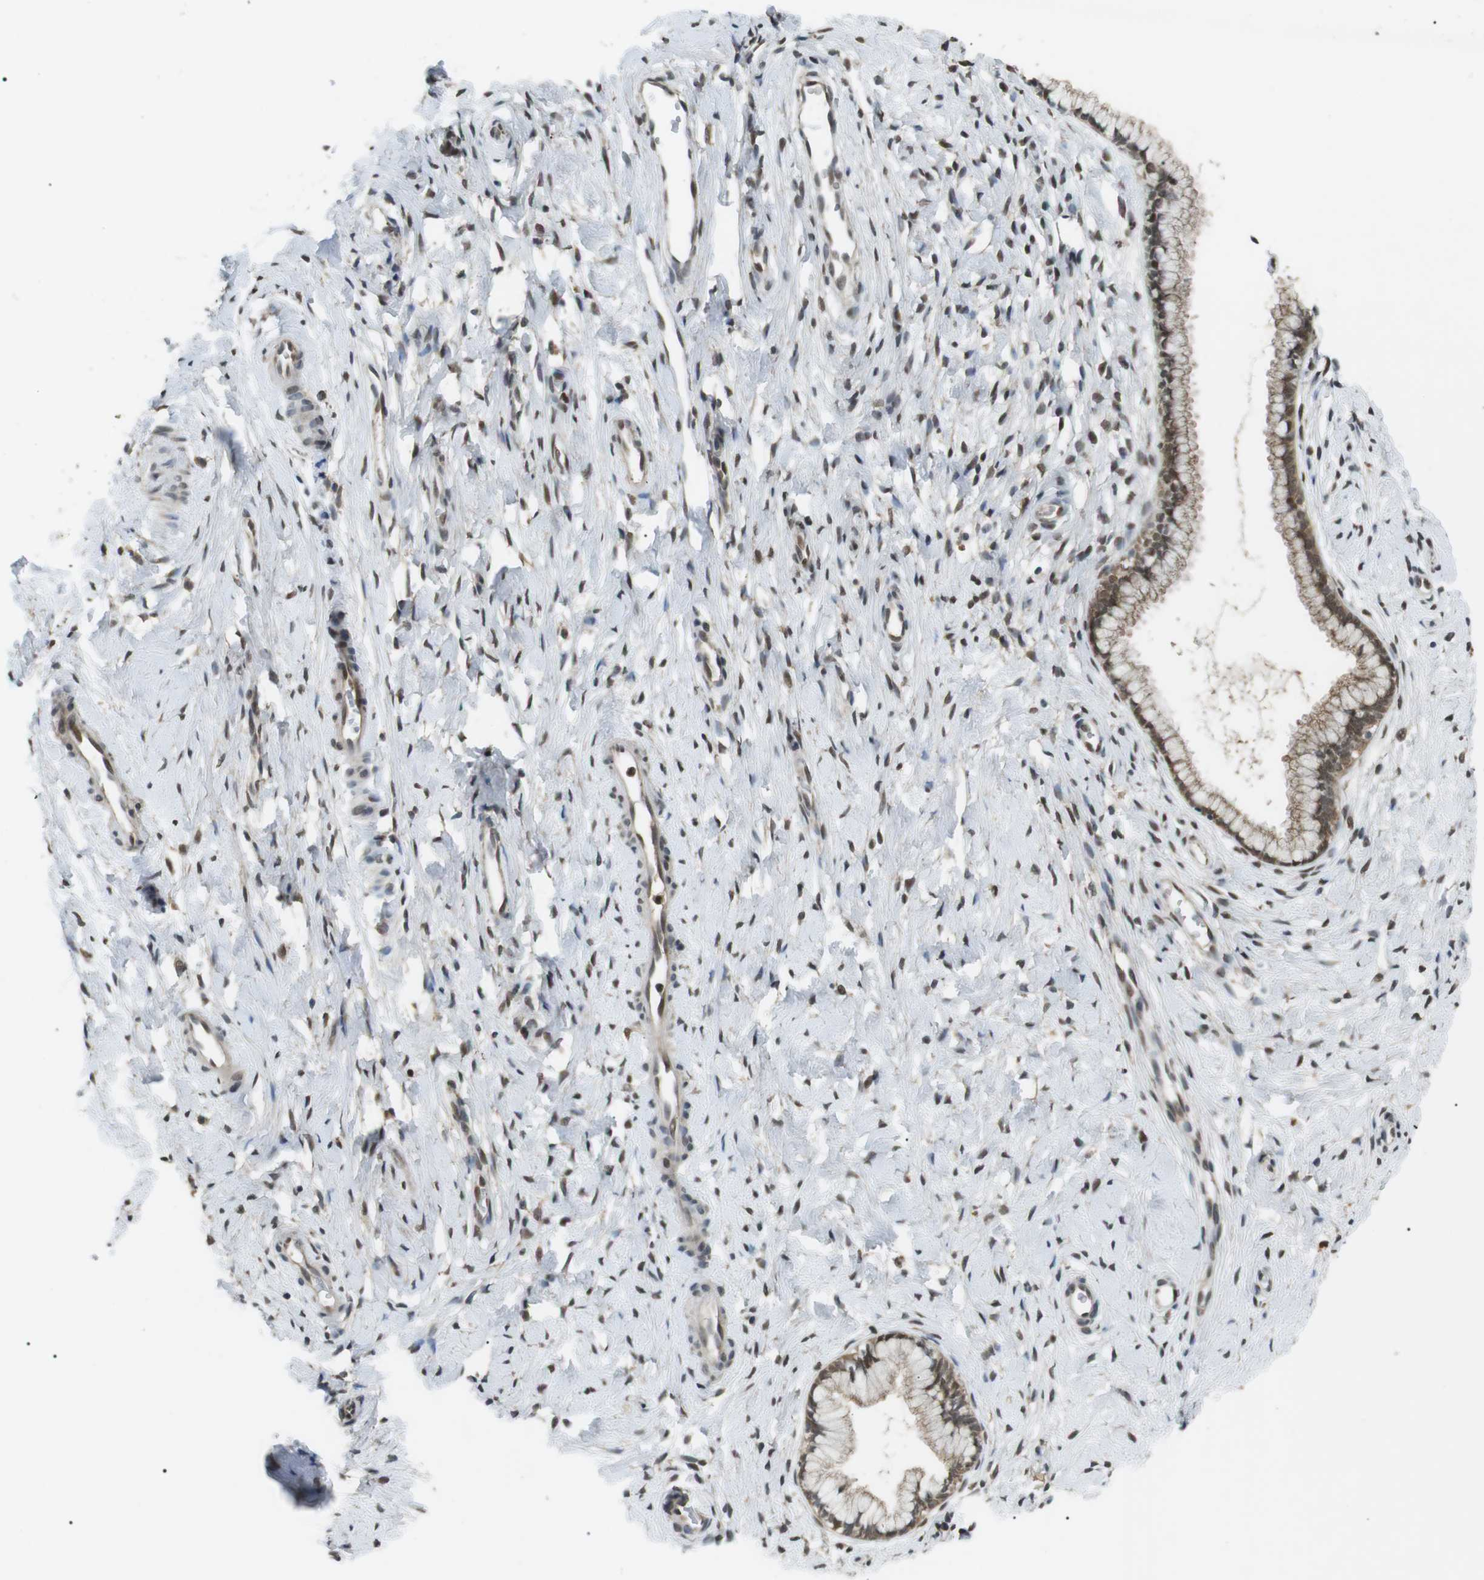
{"staining": {"intensity": "moderate", "quantity": ">75%", "location": "cytoplasmic/membranous,nuclear"}, "tissue": "cervix", "cell_type": "Glandular cells", "image_type": "normal", "snomed": [{"axis": "morphology", "description": "Normal tissue, NOS"}, {"axis": "topography", "description": "Cervix"}], "caption": "Moderate cytoplasmic/membranous,nuclear expression is present in approximately >75% of glandular cells in normal cervix. The staining is performed using DAB brown chromogen to label protein expression. The nuclei are counter-stained blue using hematoxylin.", "gene": "ORAI3", "patient": {"sex": "female", "age": 65}}